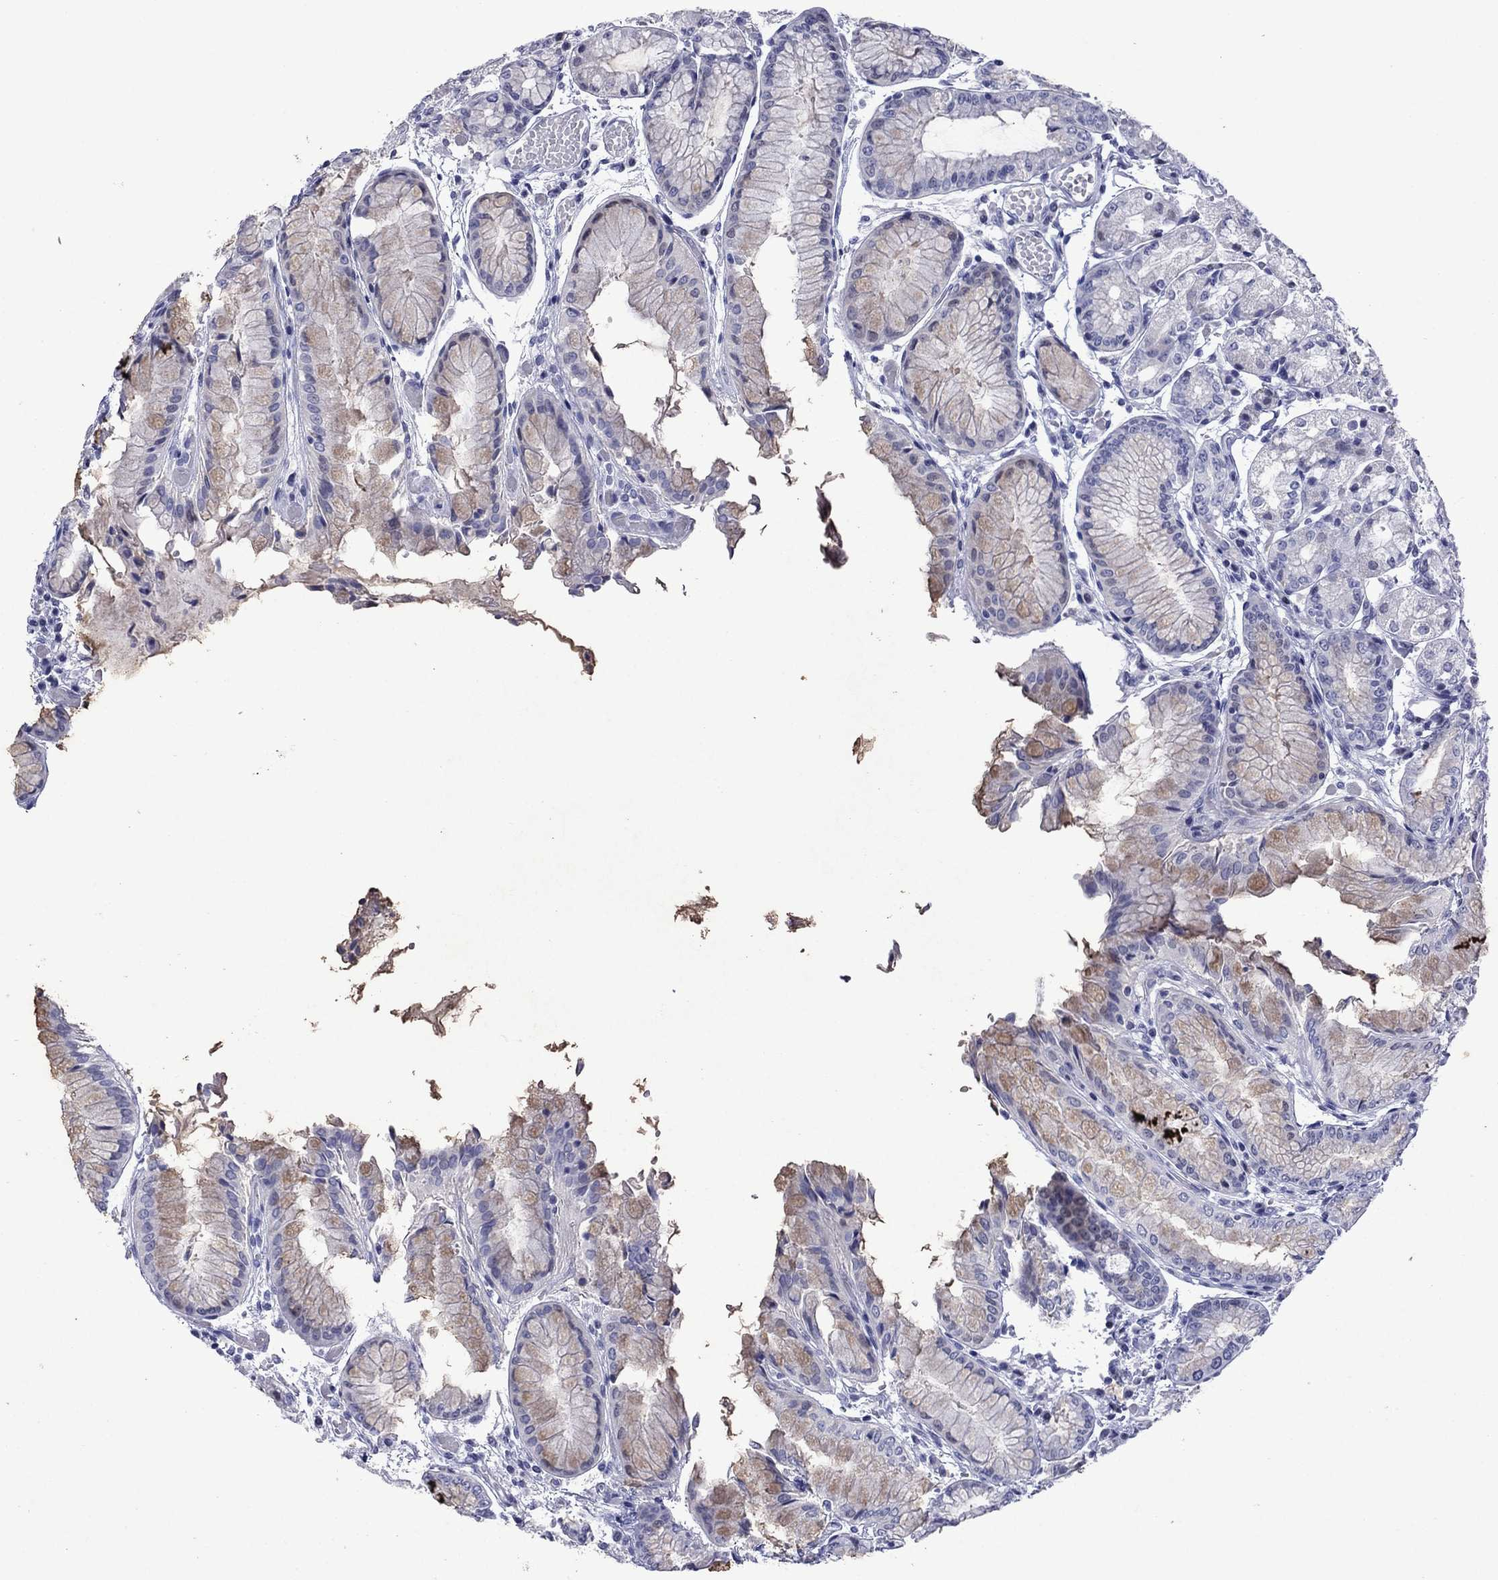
{"staining": {"intensity": "weak", "quantity": "25%-75%", "location": "cytoplasmic/membranous"}, "tissue": "stomach", "cell_type": "Glandular cells", "image_type": "normal", "snomed": [{"axis": "morphology", "description": "Normal tissue, NOS"}, {"axis": "topography", "description": "Stomach, upper"}], "caption": "Unremarkable stomach shows weak cytoplasmic/membranous expression in approximately 25%-75% of glandular cells, visualized by immunohistochemistry. The protein of interest is stained brown, and the nuclei are stained in blue (DAB (3,3'-diaminobenzidine) IHC with brightfield microscopy, high magnification).", "gene": "PIWIL1", "patient": {"sex": "male", "age": 72}}